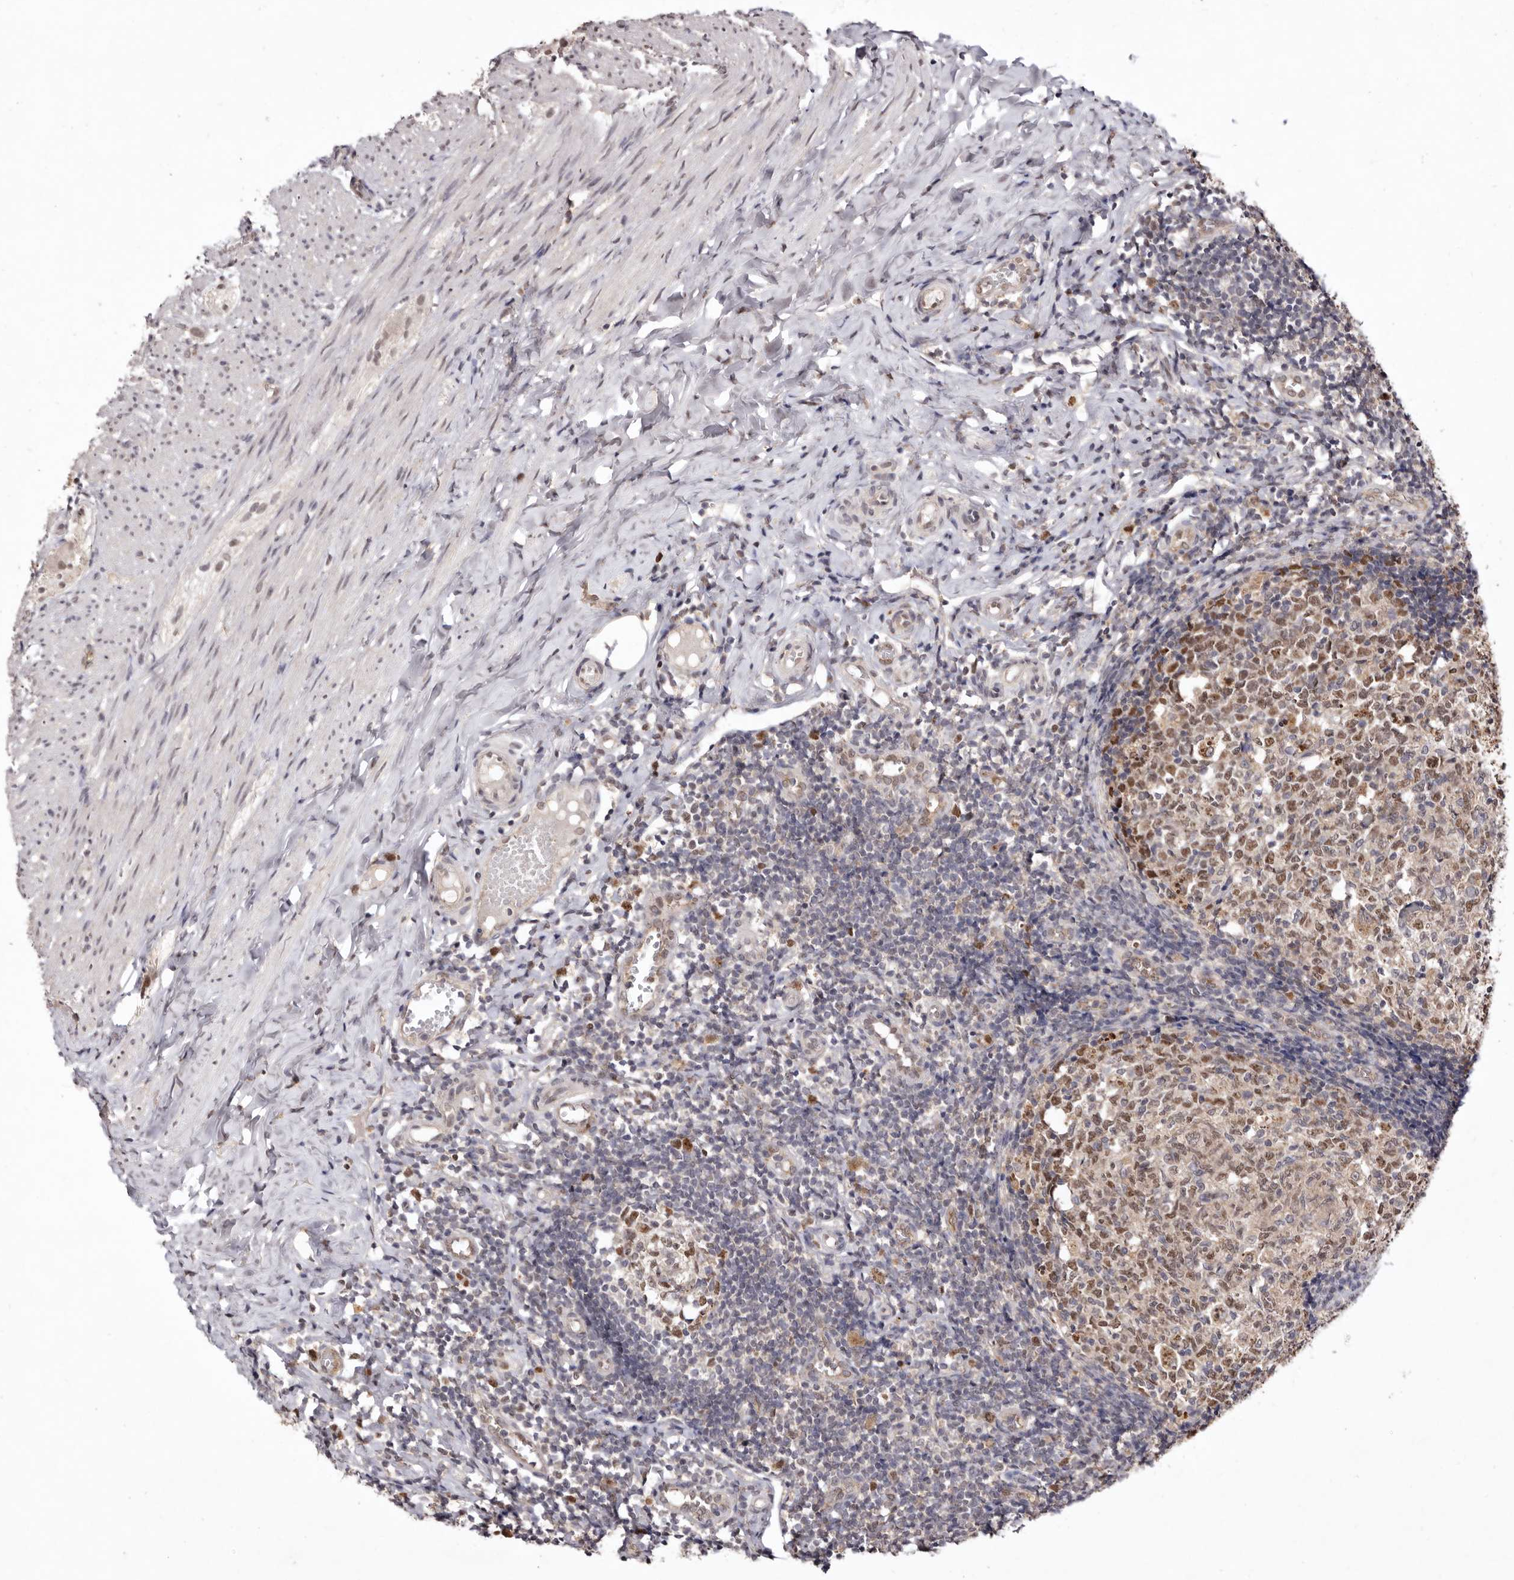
{"staining": {"intensity": "weak", "quantity": "25%-75%", "location": "nuclear"}, "tissue": "appendix", "cell_type": "Glandular cells", "image_type": "normal", "snomed": [{"axis": "morphology", "description": "Normal tissue, NOS"}, {"axis": "topography", "description": "Appendix"}], "caption": "Appendix stained with a brown dye reveals weak nuclear positive expression in about 25%-75% of glandular cells.", "gene": "NOTCH1", "patient": {"sex": "male", "age": 8}}